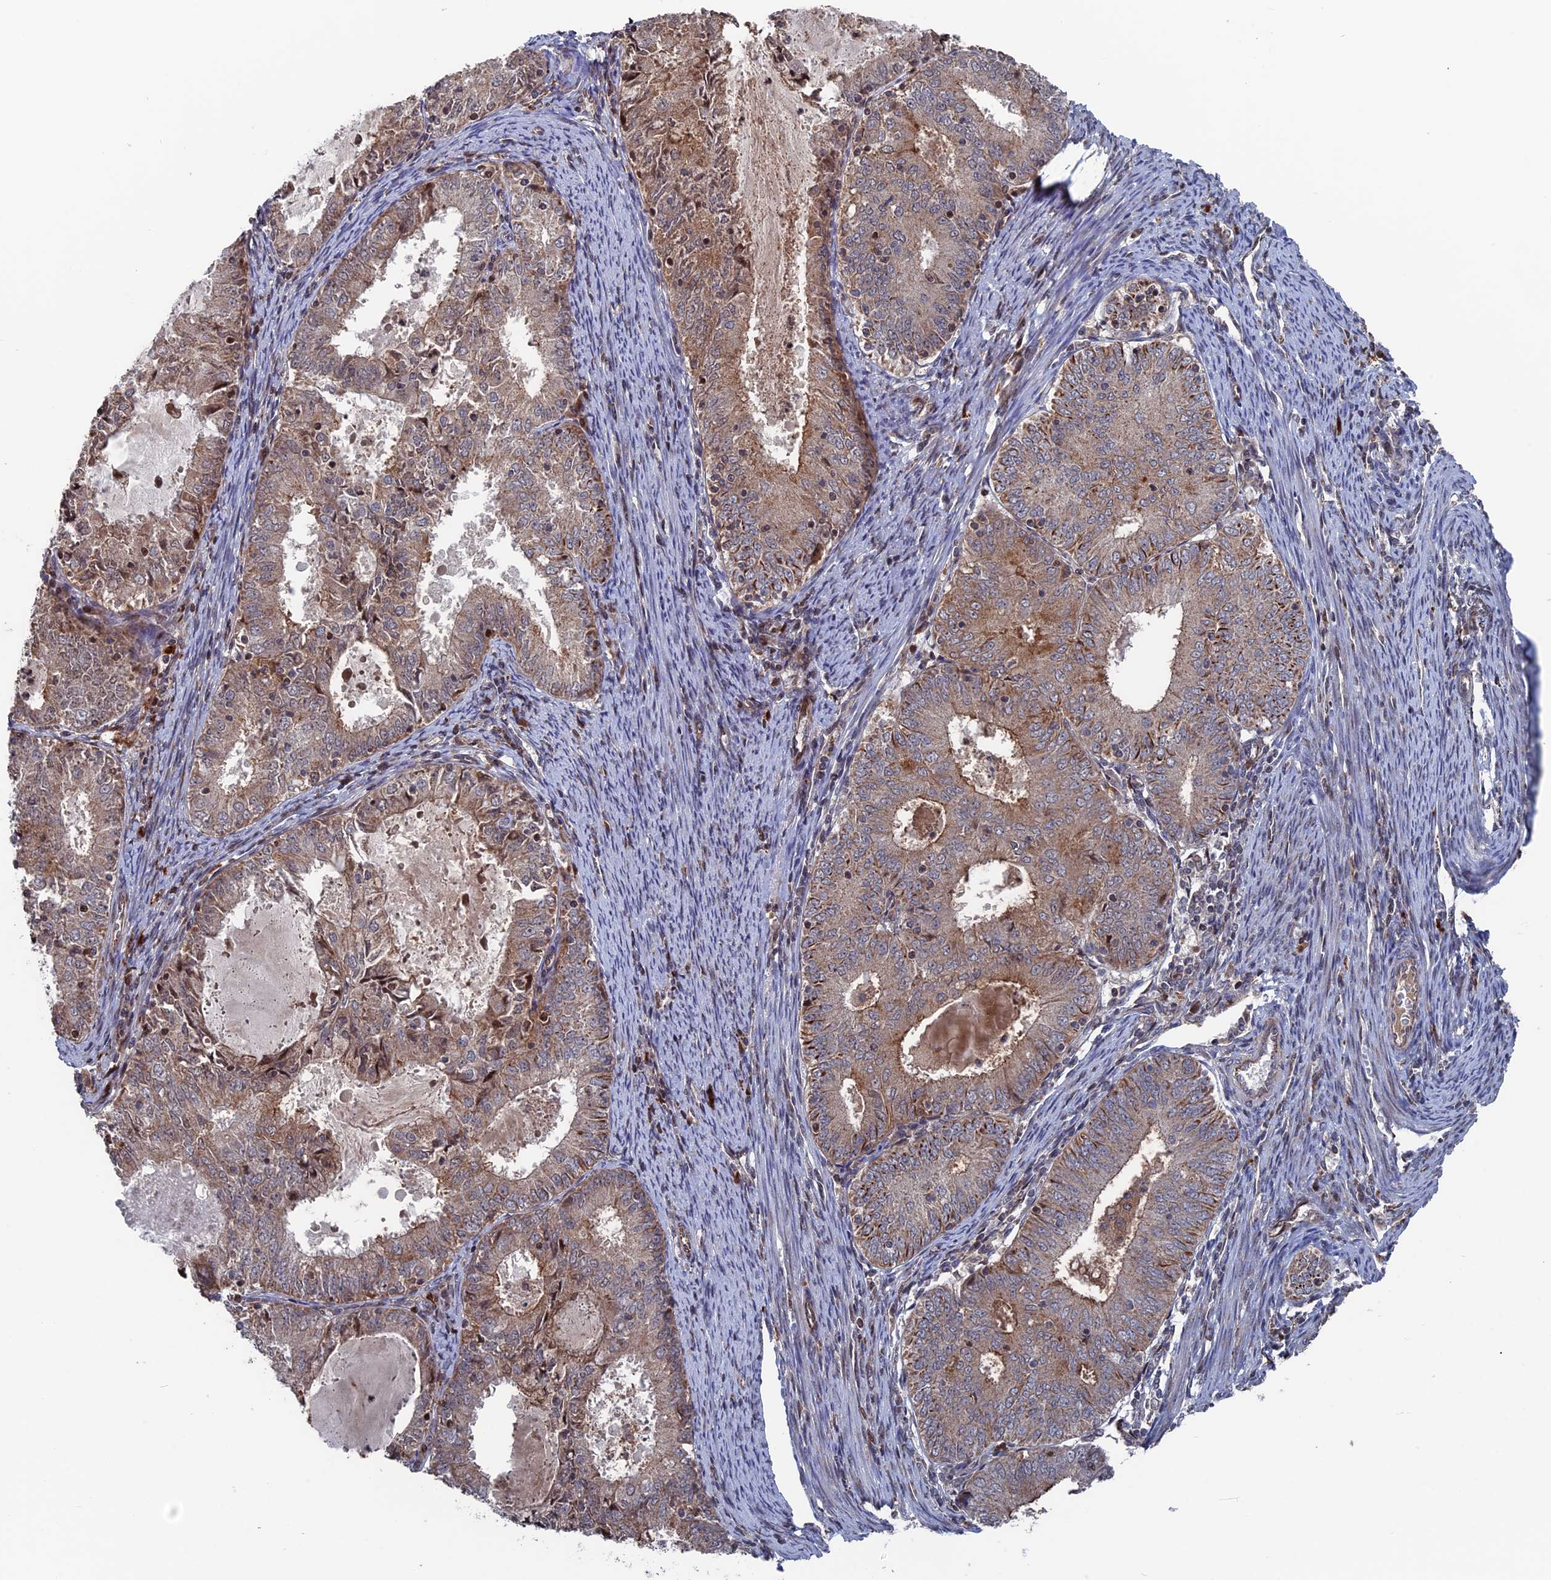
{"staining": {"intensity": "weak", "quantity": ">75%", "location": "cytoplasmic/membranous"}, "tissue": "endometrial cancer", "cell_type": "Tumor cells", "image_type": "cancer", "snomed": [{"axis": "morphology", "description": "Adenocarcinoma, NOS"}, {"axis": "topography", "description": "Endometrium"}], "caption": "High-power microscopy captured an immunohistochemistry (IHC) histopathology image of adenocarcinoma (endometrial), revealing weak cytoplasmic/membranous staining in approximately >75% of tumor cells.", "gene": "PLA2G15", "patient": {"sex": "female", "age": 57}}